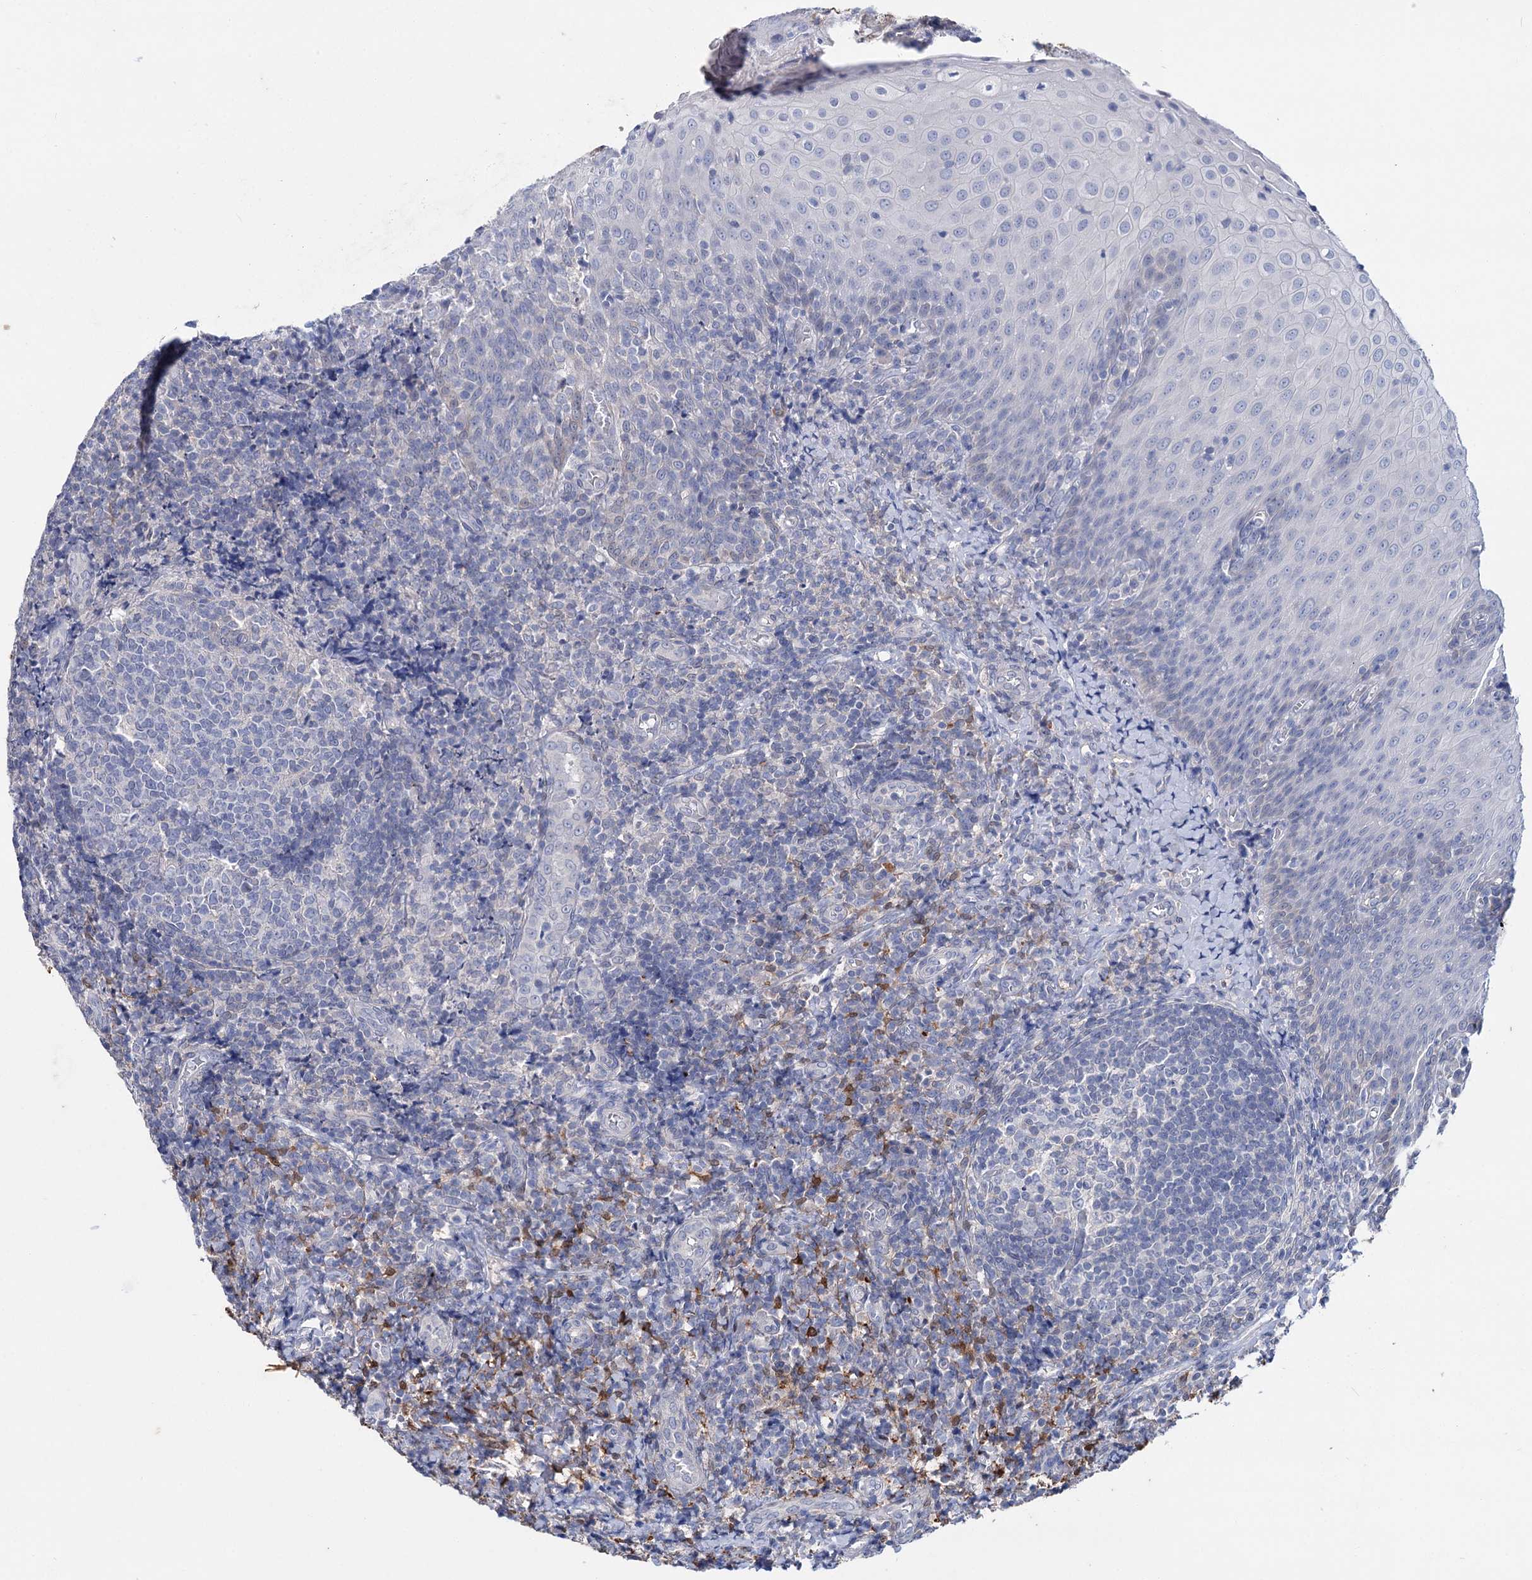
{"staining": {"intensity": "negative", "quantity": "none", "location": "none"}, "tissue": "tonsil", "cell_type": "Germinal center cells", "image_type": "normal", "snomed": [{"axis": "morphology", "description": "Normal tissue, NOS"}, {"axis": "topography", "description": "Tonsil"}], "caption": "Tonsil stained for a protein using IHC shows no positivity germinal center cells.", "gene": "LYZL4", "patient": {"sex": "female", "age": 19}}